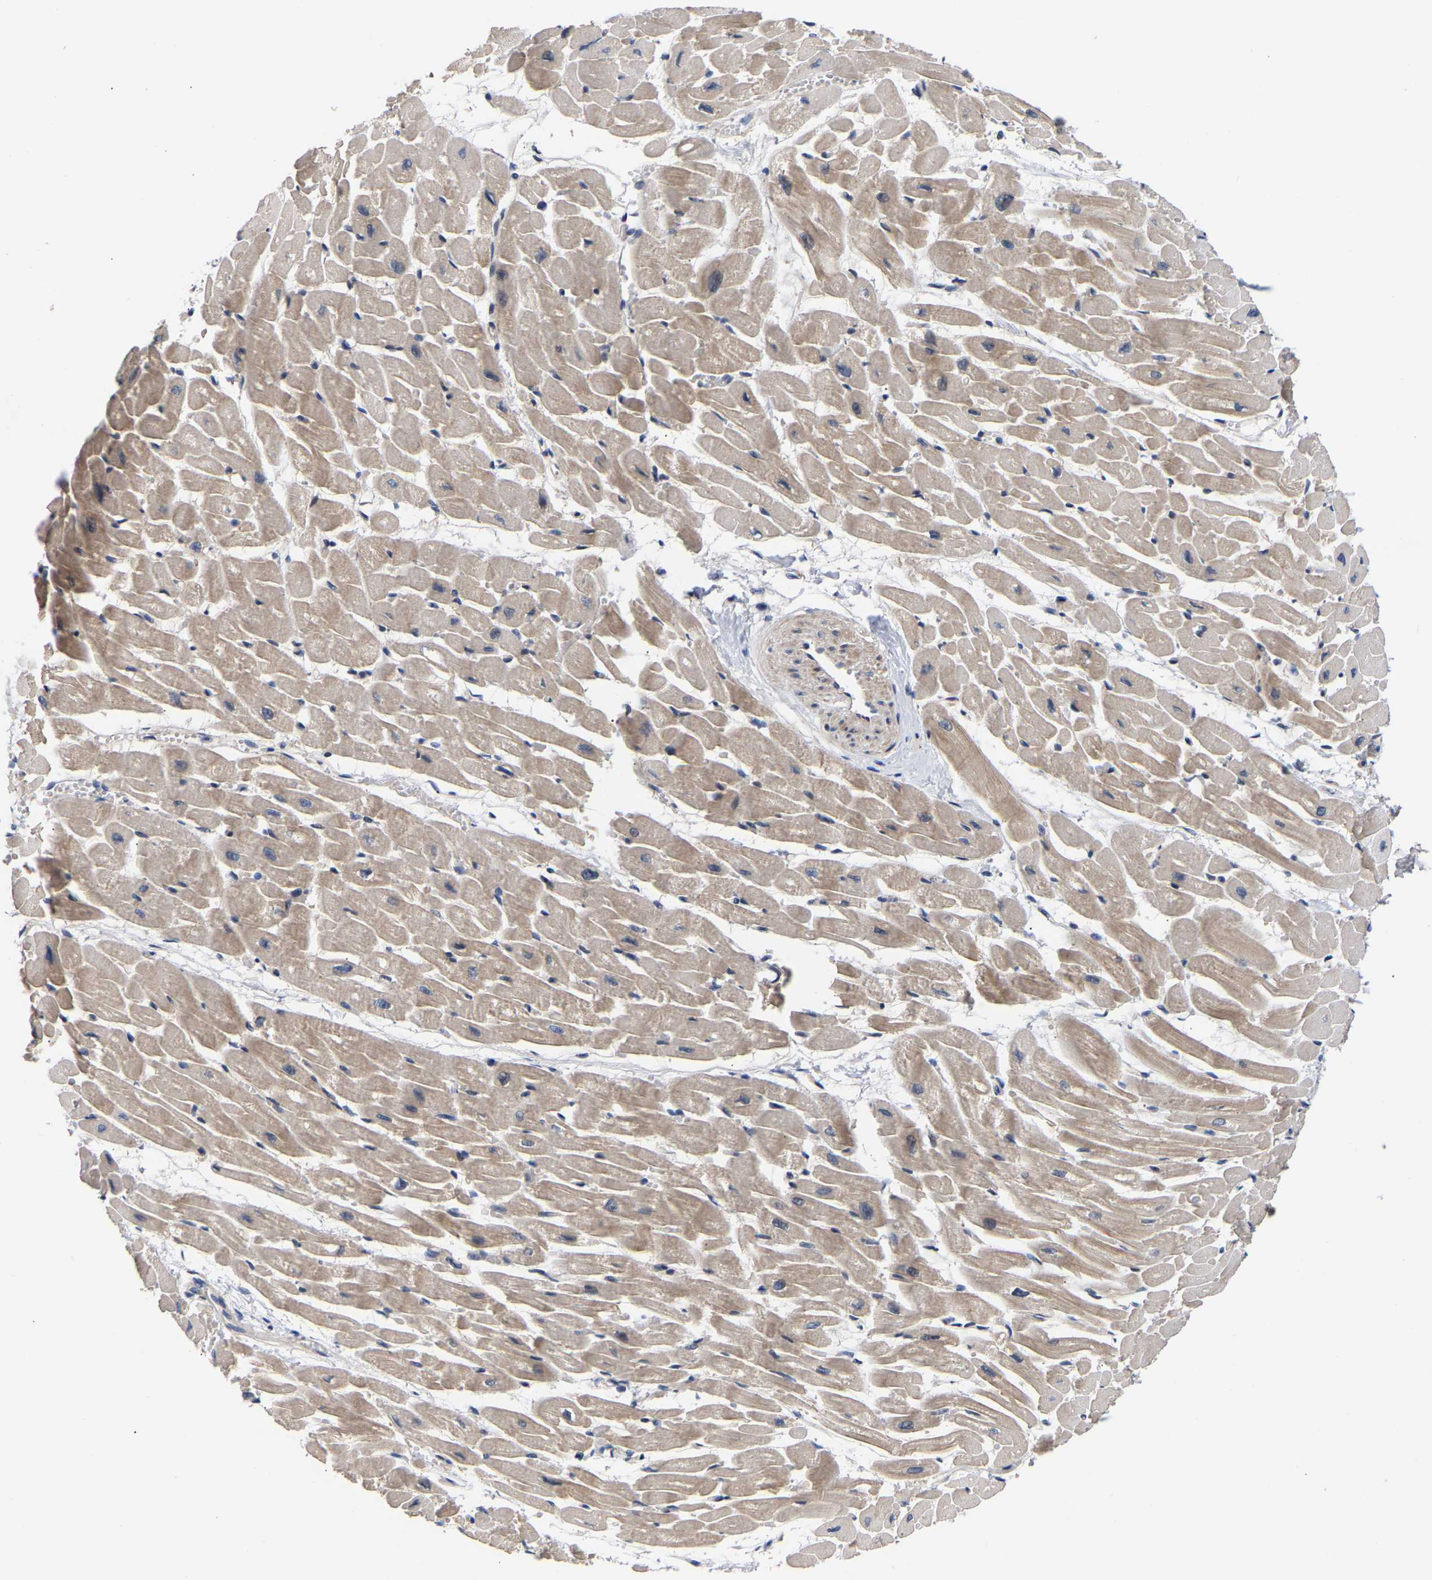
{"staining": {"intensity": "moderate", "quantity": "25%-75%", "location": "cytoplasmic/membranous"}, "tissue": "heart muscle", "cell_type": "Cardiomyocytes", "image_type": "normal", "snomed": [{"axis": "morphology", "description": "Normal tissue, NOS"}, {"axis": "topography", "description": "Heart"}], "caption": "High-power microscopy captured an immunohistochemistry micrograph of normal heart muscle, revealing moderate cytoplasmic/membranous staining in about 25%-75% of cardiomyocytes.", "gene": "KASH5", "patient": {"sex": "male", "age": 45}}